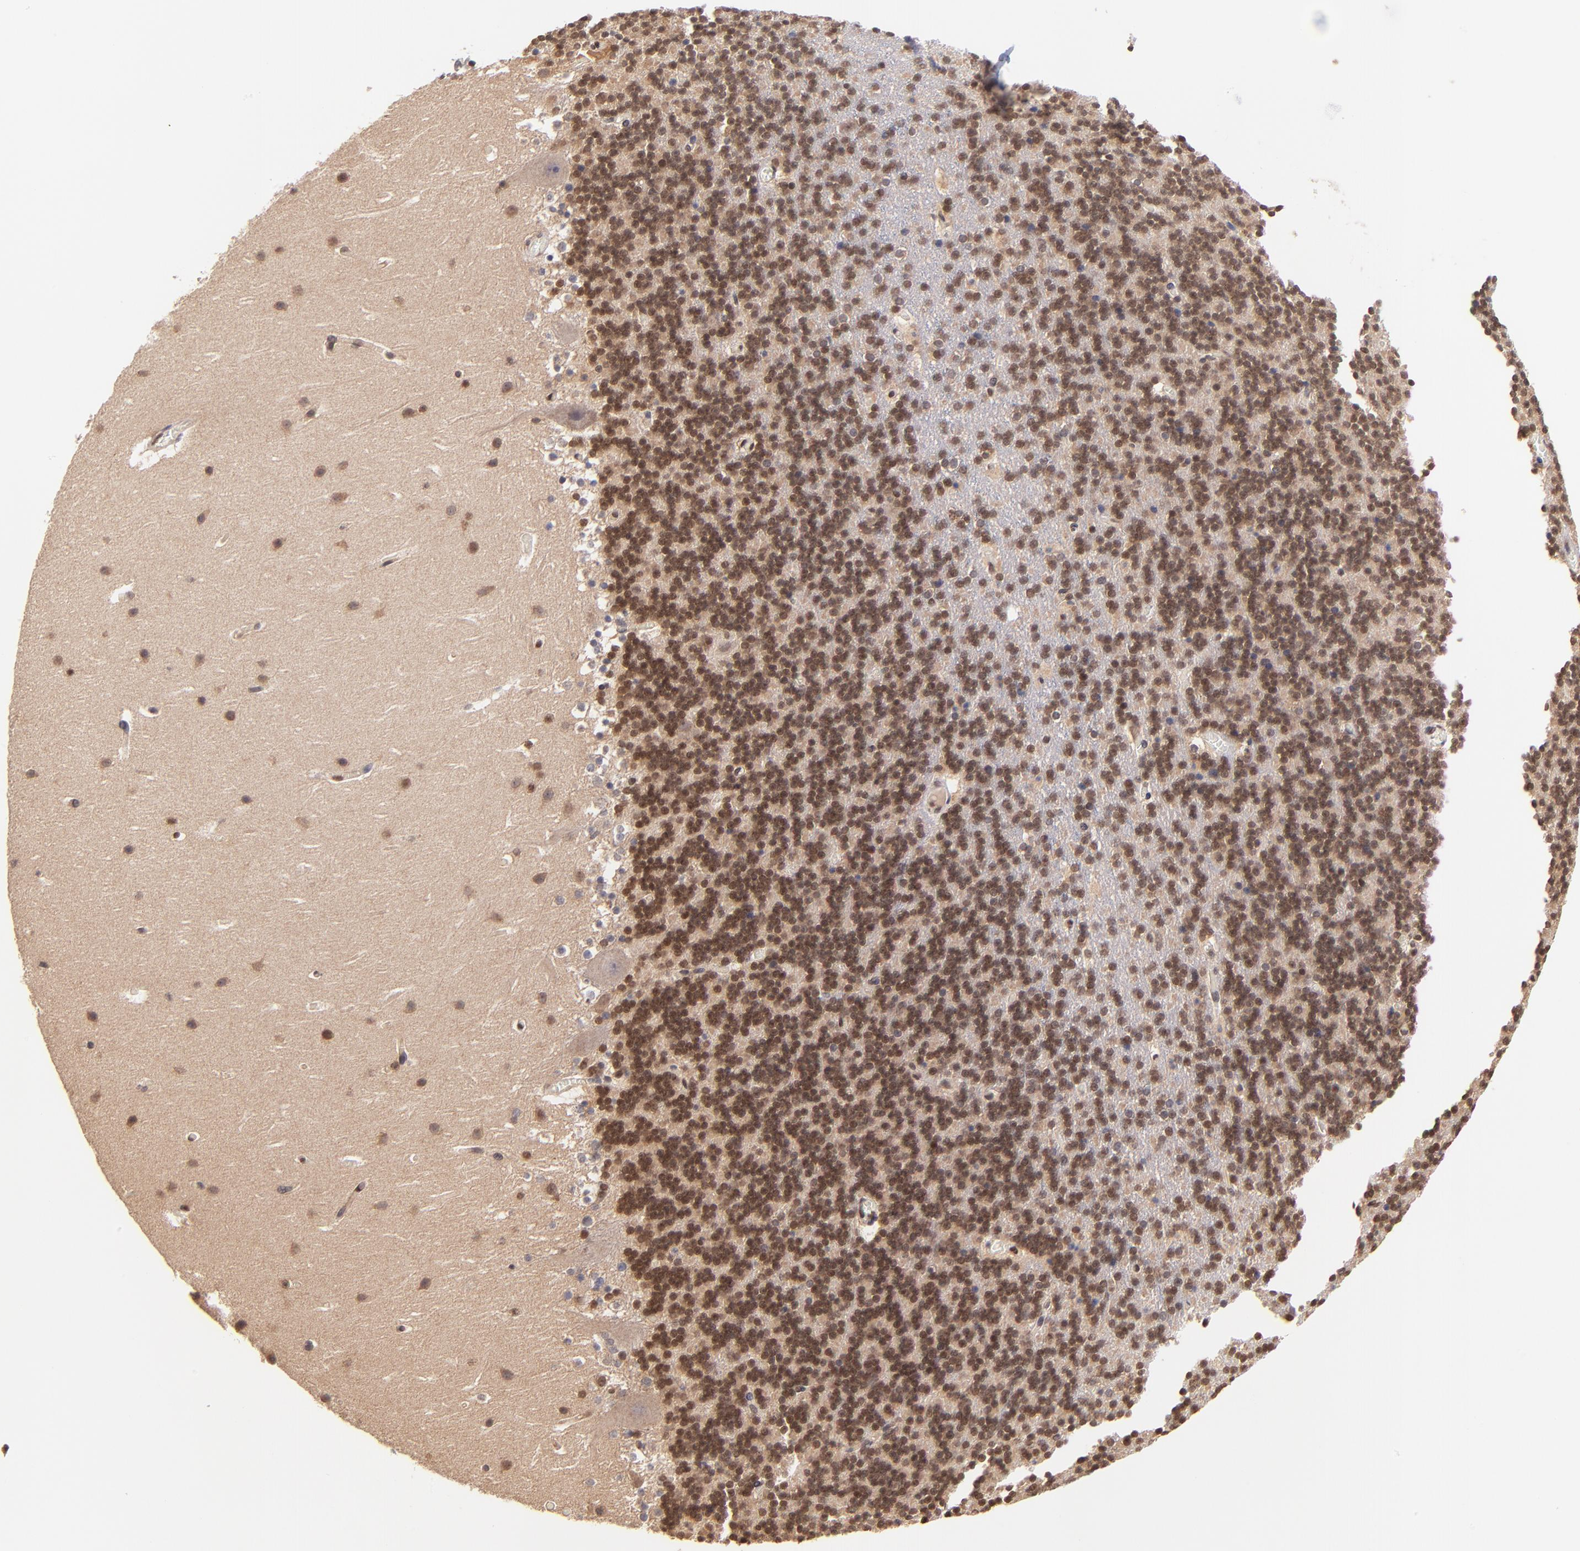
{"staining": {"intensity": "strong", "quantity": ">75%", "location": "nuclear"}, "tissue": "cerebellum", "cell_type": "Cells in granular layer", "image_type": "normal", "snomed": [{"axis": "morphology", "description": "Normal tissue, NOS"}, {"axis": "topography", "description": "Cerebellum"}], "caption": "The image demonstrates staining of benign cerebellum, revealing strong nuclear protein positivity (brown color) within cells in granular layer.", "gene": "WDR25", "patient": {"sex": "male", "age": 45}}